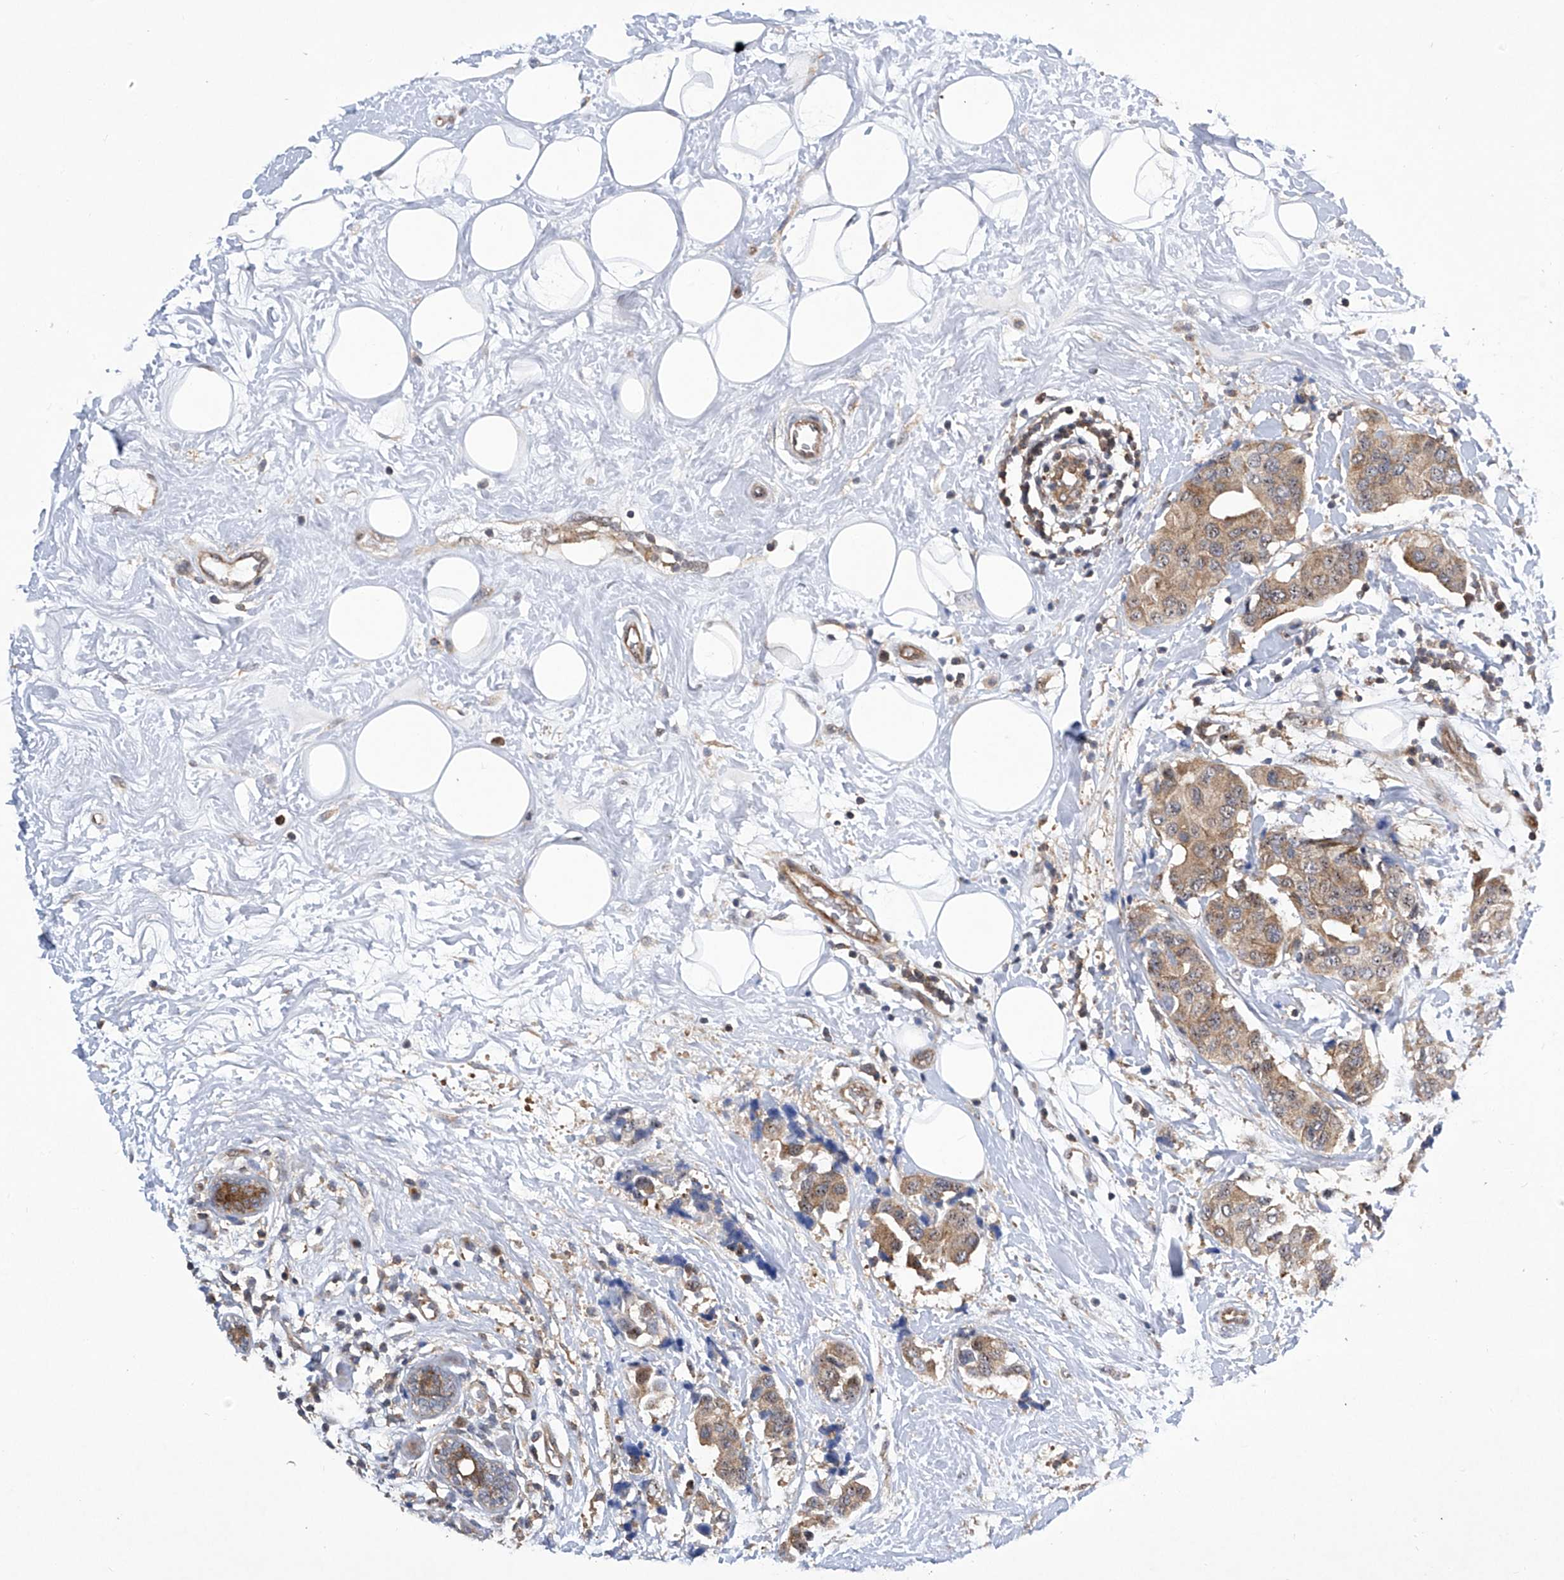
{"staining": {"intensity": "weak", "quantity": "25%-75%", "location": "cytoplasmic/membranous"}, "tissue": "breast cancer", "cell_type": "Tumor cells", "image_type": "cancer", "snomed": [{"axis": "morphology", "description": "Normal tissue, NOS"}, {"axis": "morphology", "description": "Duct carcinoma"}, {"axis": "topography", "description": "Breast"}], "caption": "This photomicrograph demonstrates immunohistochemistry (IHC) staining of human breast cancer (invasive ductal carcinoma), with low weak cytoplasmic/membranous staining in approximately 25%-75% of tumor cells.", "gene": "CISH", "patient": {"sex": "female", "age": 39}}